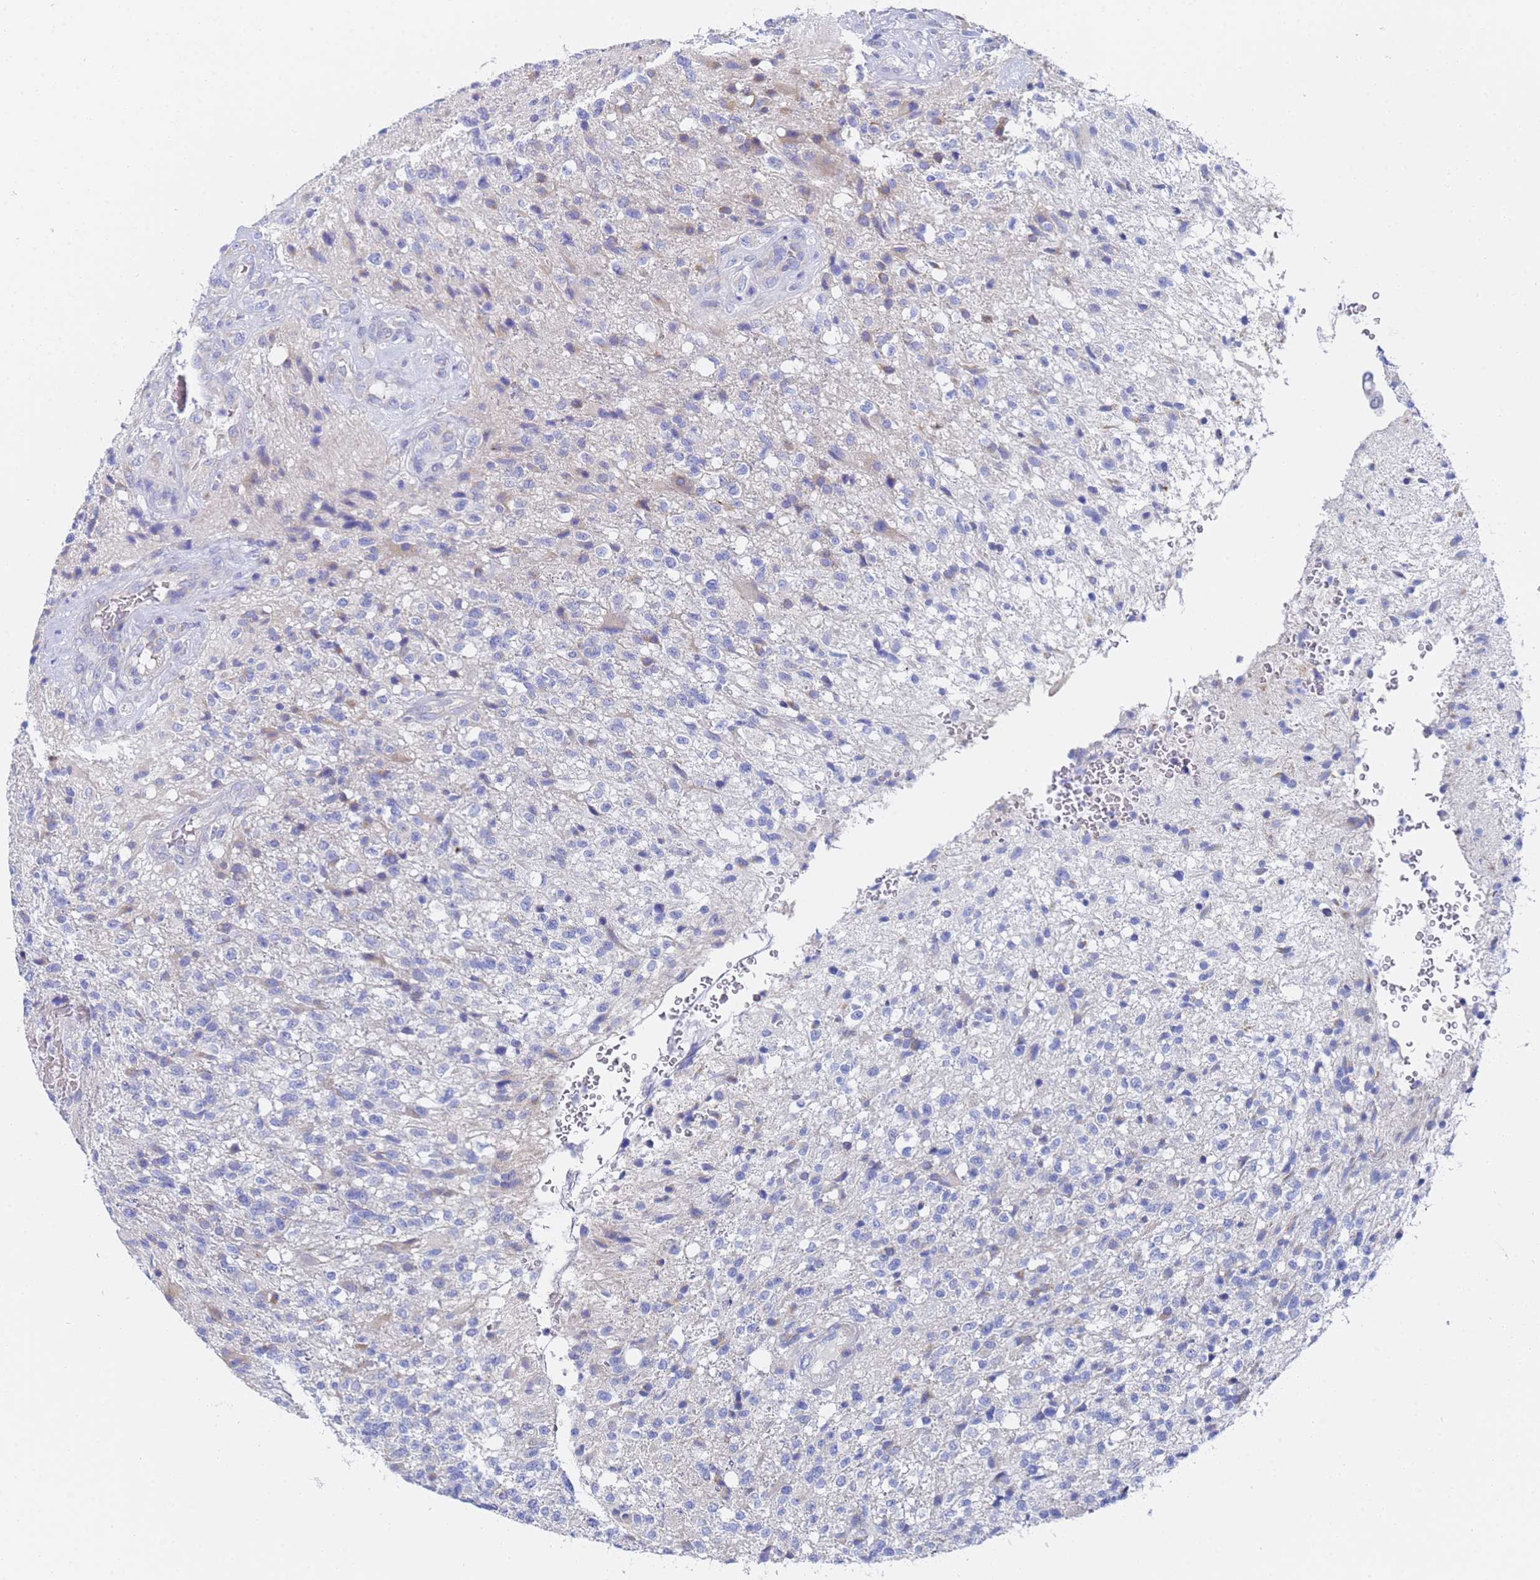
{"staining": {"intensity": "negative", "quantity": "none", "location": "none"}, "tissue": "glioma", "cell_type": "Tumor cells", "image_type": "cancer", "snomed": [{"axis": "morphology", "description": "Glioma, malignant, High grade"}, {"axis": "topography", "description": "Brain"}], "caption": "High power microscopy histopathology image of an immunohistochemistry histopathology image of glioma, revealing no significant positivity in tumor cells.", "gene": "TM4SF4", "patient": {"sex": "male", "age": 56}}